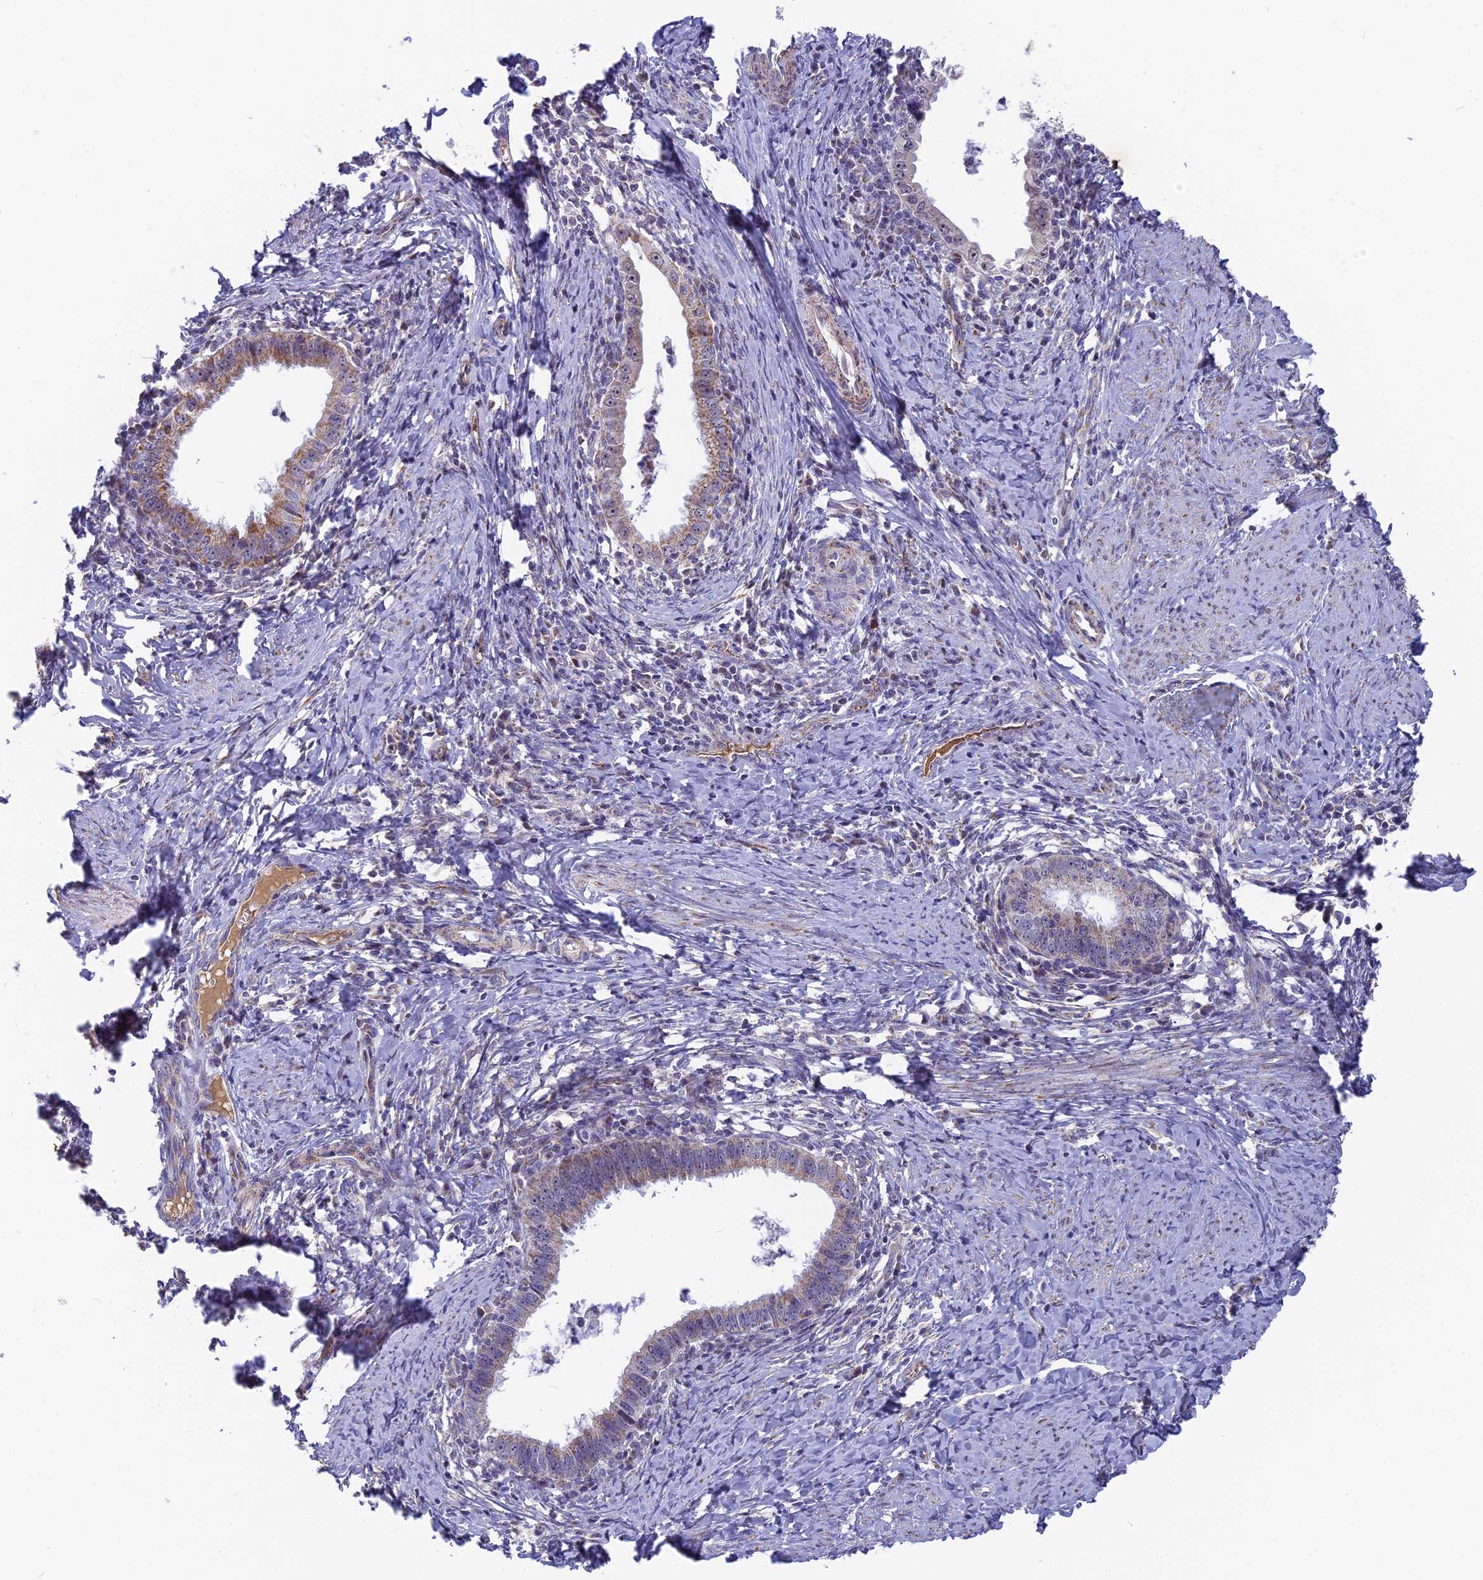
{"staining": {"intensity": "weak", "quantity": ">75%", "location": "cytoplasmic/membranous"}, "tissue": "cervical cancer", "cell_type": "Tumor cells", "image_type": "cancer", "snomed": [{"axis": "morphology", "description": "Adenocarcinoma, NOS"}, {"axis": "topography", "description": "Cervix"}], "caption": "Adenocarcinoma (cervical) stained with a protein marker exhibits weak staining in tumor cells.", "gene": "DTWD1", "patient": {"sex": "female", "age": 36}}